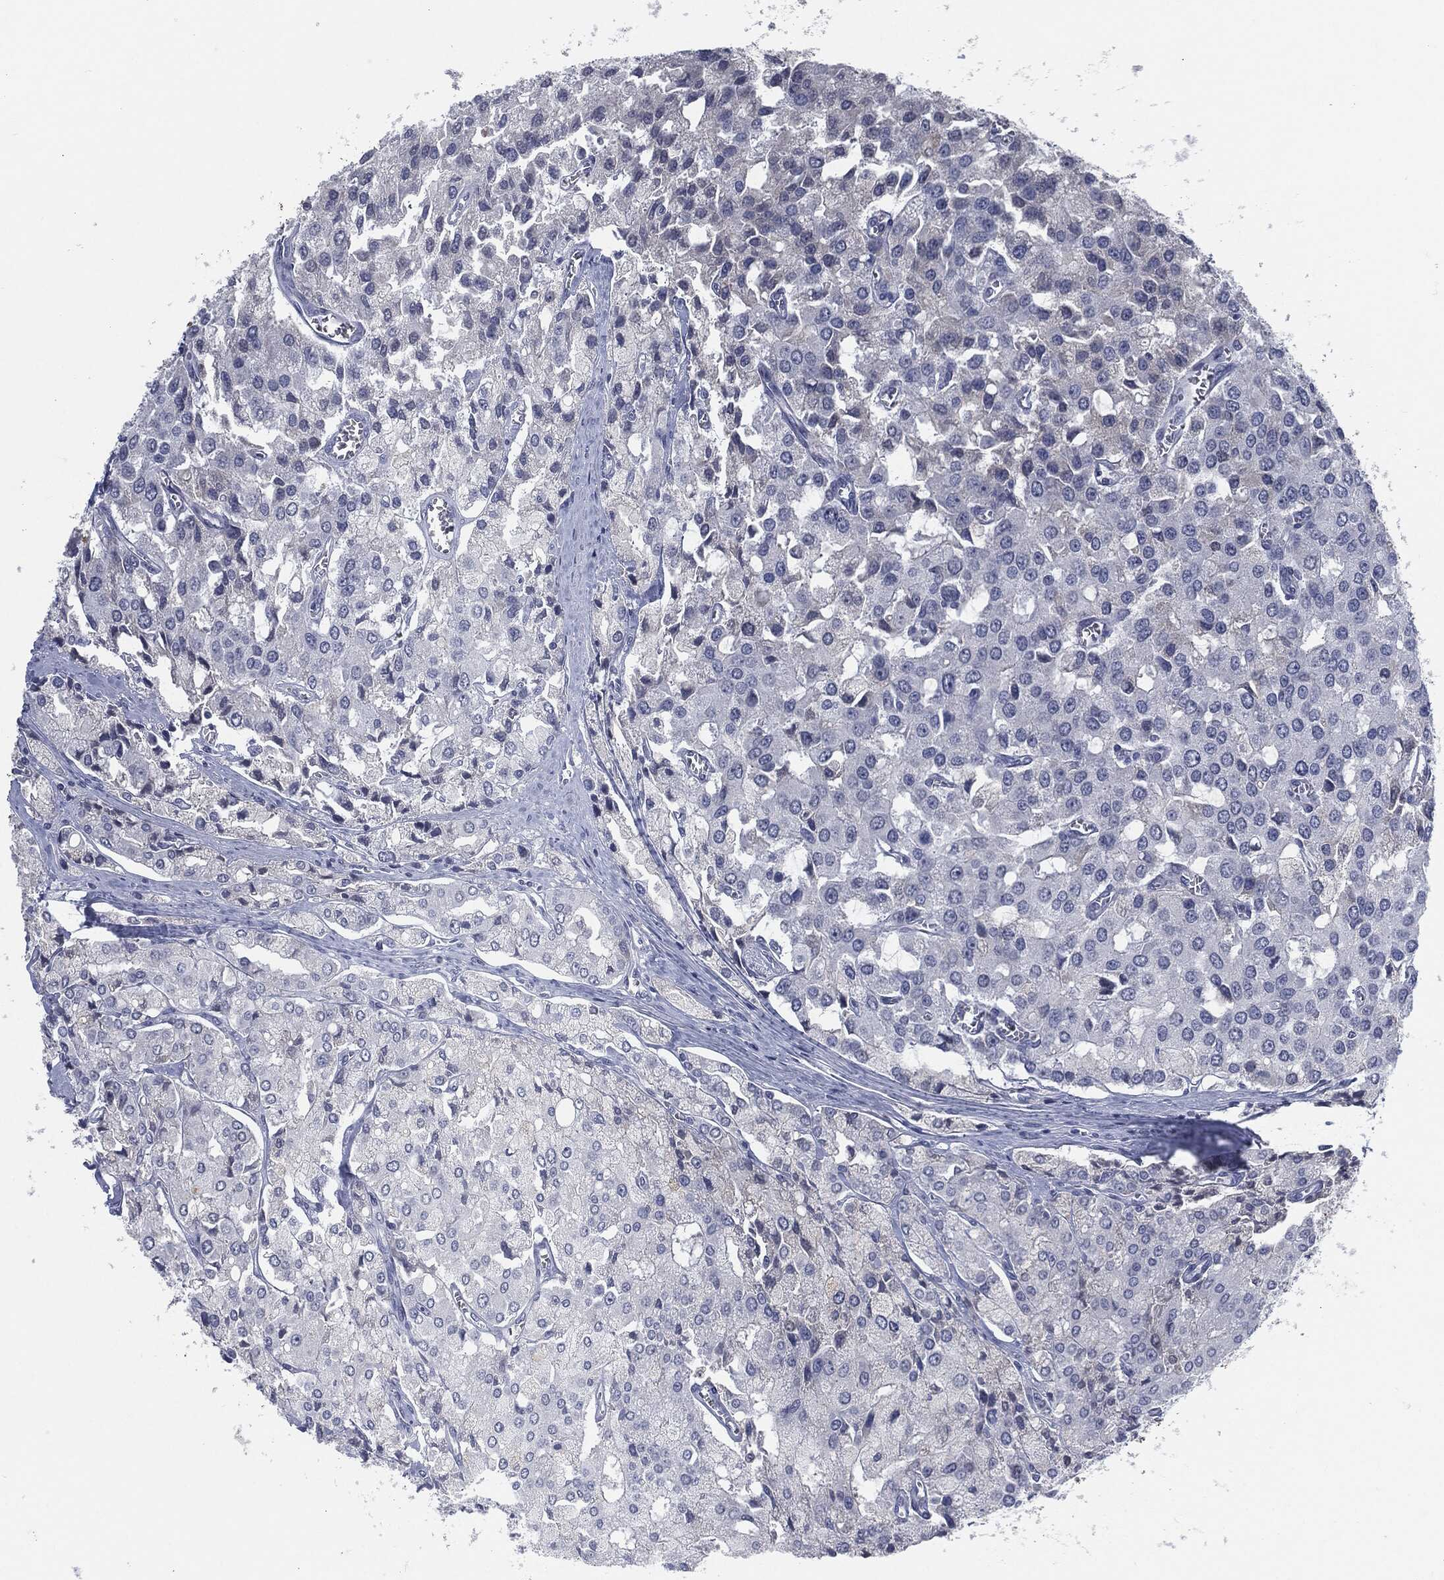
{"staining": {"intensity": "negative", "quantity": "none", "location": "none"}, "tissue": "prostate cancer", "cell_type": "Tumor cells", "image_type": "cancer", "snomed": [{"axis": "morphology", "description": "Adenocarcinoma, NOS"}, {"axis": "topography", "description": "Prostate and seminal vesicle, NOS"}, {"axis": "topography", "description": "Prostate"}], "caption": "The micrograph reveals no staining of tumor cells in prostate cancer (adenocarcinoma).", "gene": "MST1", "patient": {"sex": "male", "age": 67}}